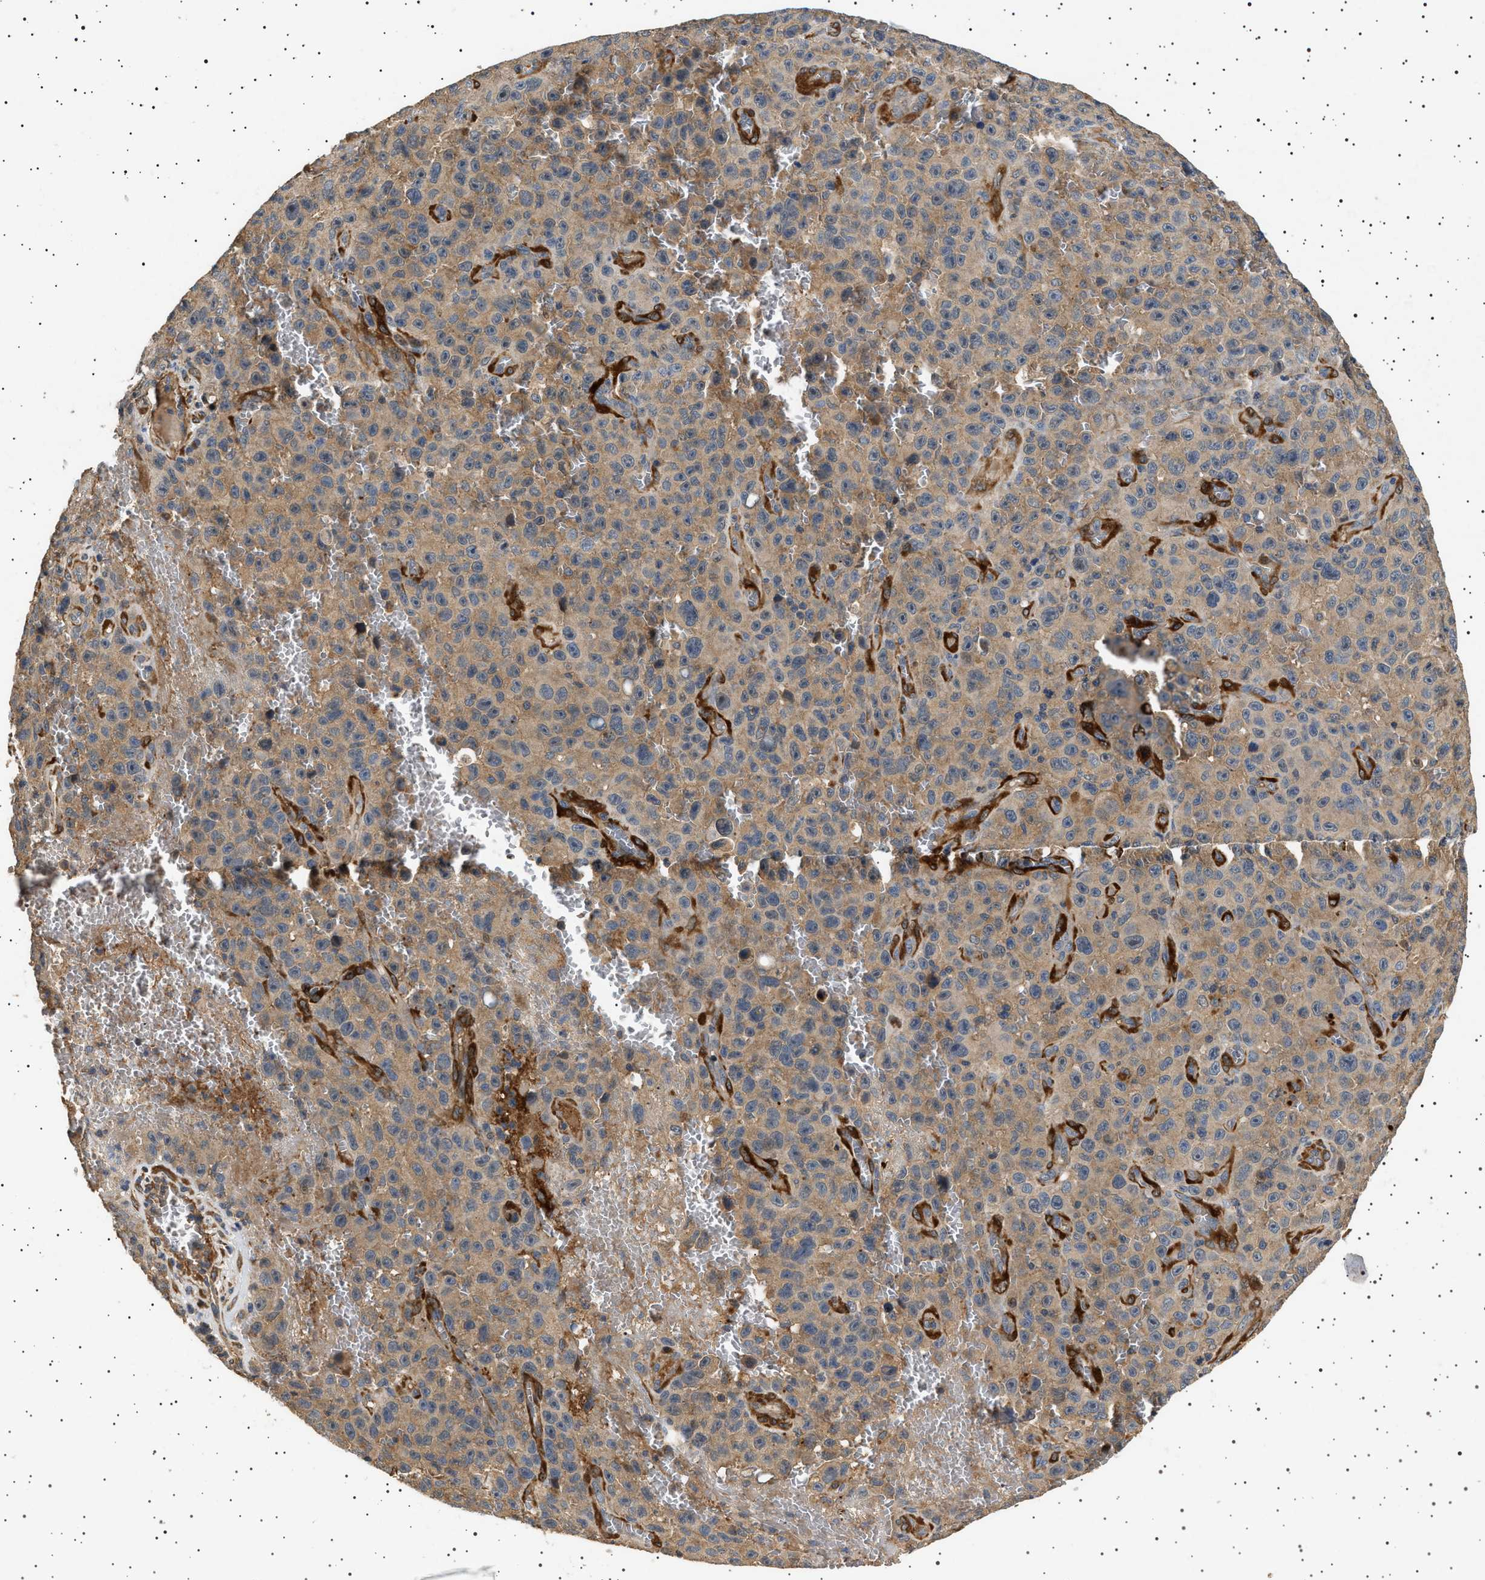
{"staining": {"intensity": "weak", "quantity": ">75%", "location": "cytoplasmic/membranous"}, "tissue": "melanoma", "cell_type": "Tumor cells", "image_type": "cancer", "snomed": [{"axis": "morphology", "description": "Malignant melanoma, NOS"}, {"axis": "topography", "description": "Skin"}], "caption": "Human melanoma stained with a protein marker exhibits weak staining in tumor cells.", "gene": "GUCY1B1", "patient": {"sex": "female", "age": 82}}